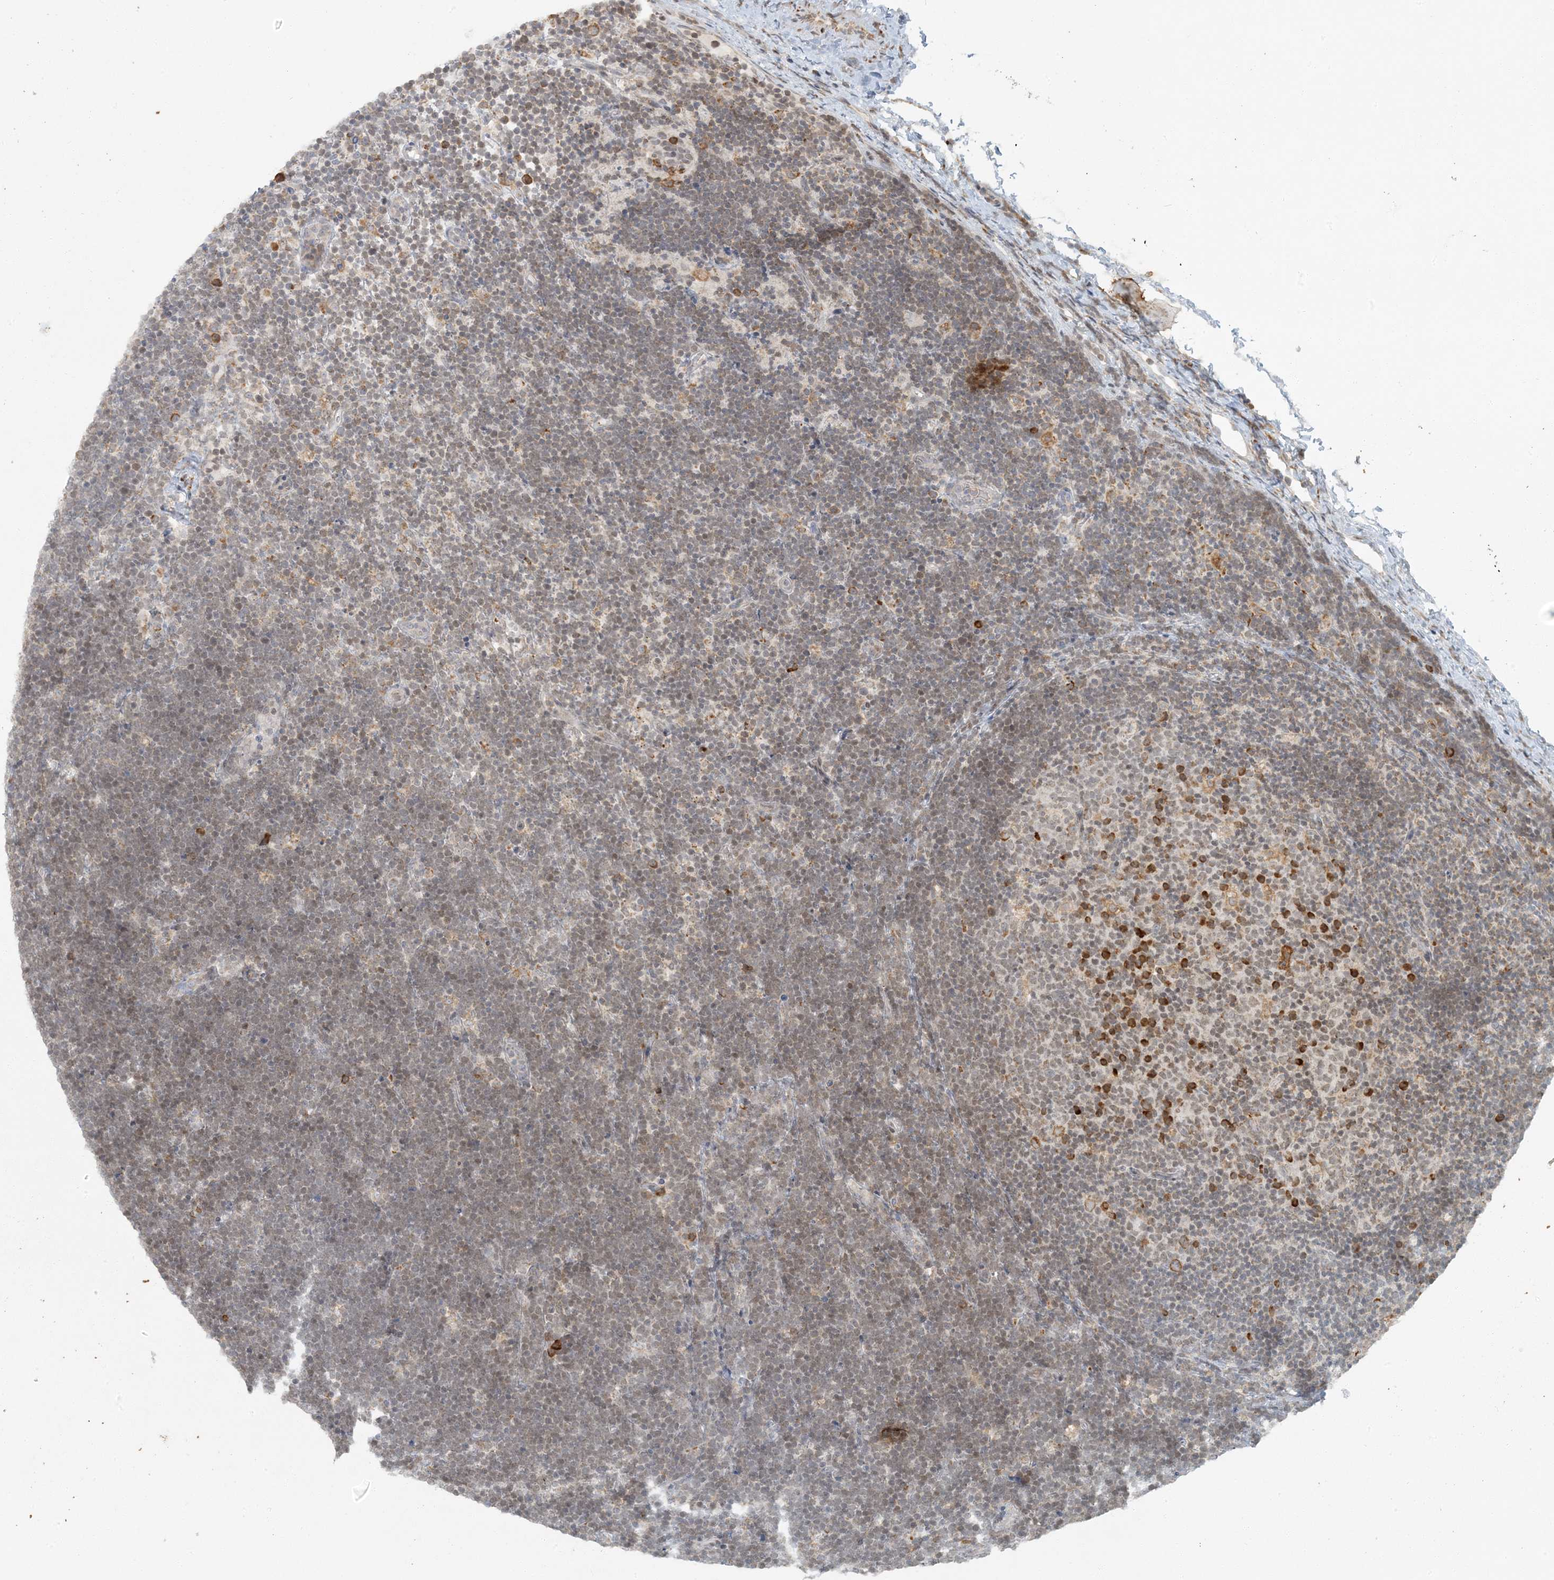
{"staining": {"intensity": "weak", "quantity": ">75%", "location": "nuclear"}, "tissue": "lymphoma", "cell_type": "Tumor cells", "image_type": "cancer", "snomed": [{"axis": "morphology", "description": "Malignant lymphoma, non-Hodgkin's type, High grade"}, {"axis": "topography", "description": "Lymph node"}], "caption": "Immunohistochemical staining of malignant lymphoma, non-Hodgkin's type (high-grade) shows low levels of weak nuclear positivity in approximately >75% of tumor cells.", "gene": "AK9", "patient": {"sex": "male", "age": 13}}